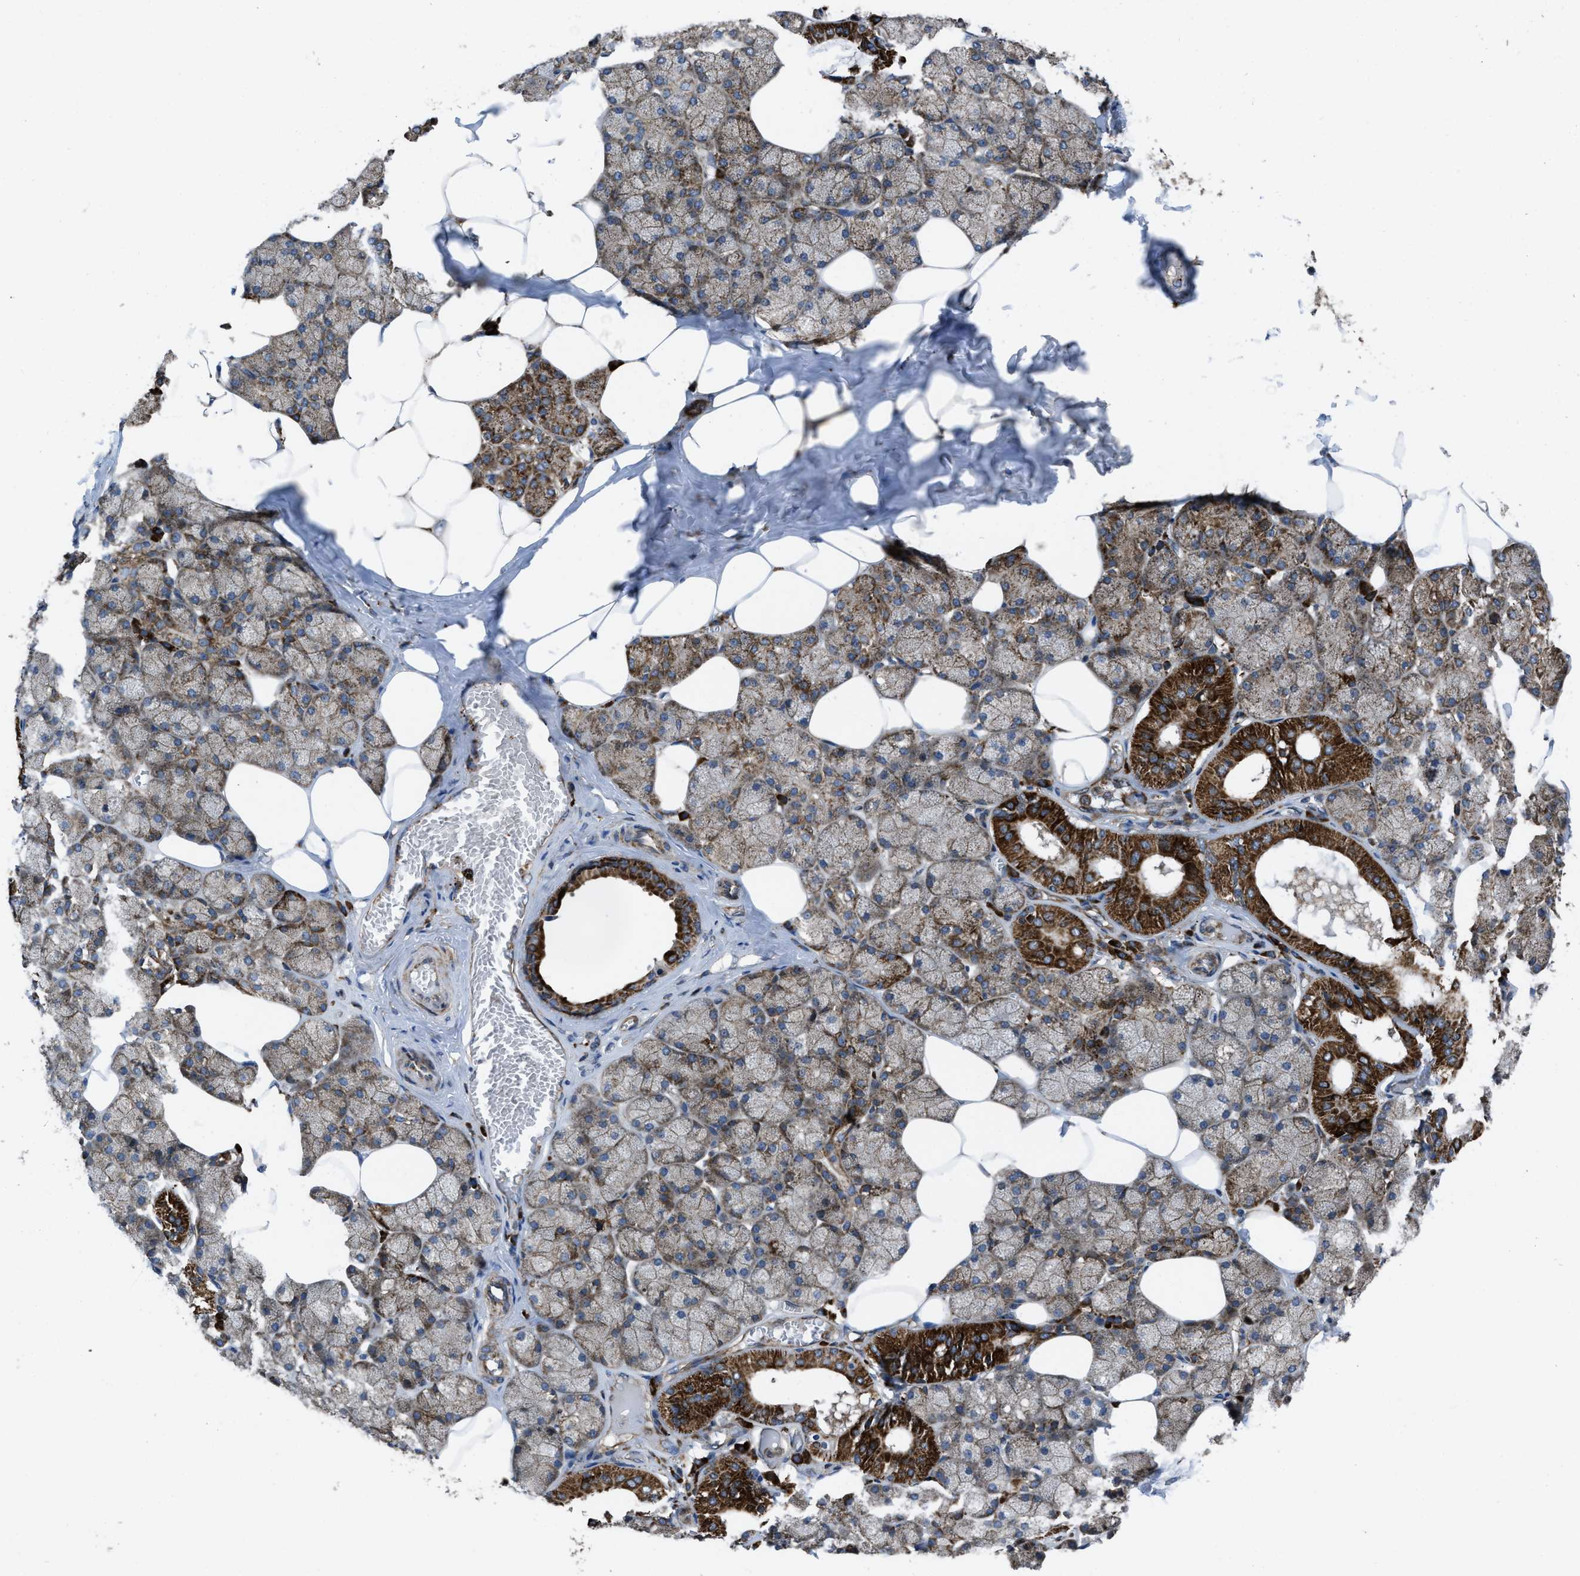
{"staining": {"intensity": "strong", "quantity": ">75%", "location": "cytoplasmic/membranous"}, "tissue": "salivary gland", "cell_type": "Glandular cells", "image_type": "normal", "snomed": [{"axis": "morphology", "description": "Normal tissue, NOS"}, {"axis": "topography", "description": "Salivary gland"}], "caption": "Protein analysis of normal salivary gland exhibits strong cytoplasmic/membranous expression in approximately >75% of glandular cells. (DAB IHC with brightfield microscopy, high magnification).", "gene": "PER3", "patient": {"sex": "male", "age": 62}}